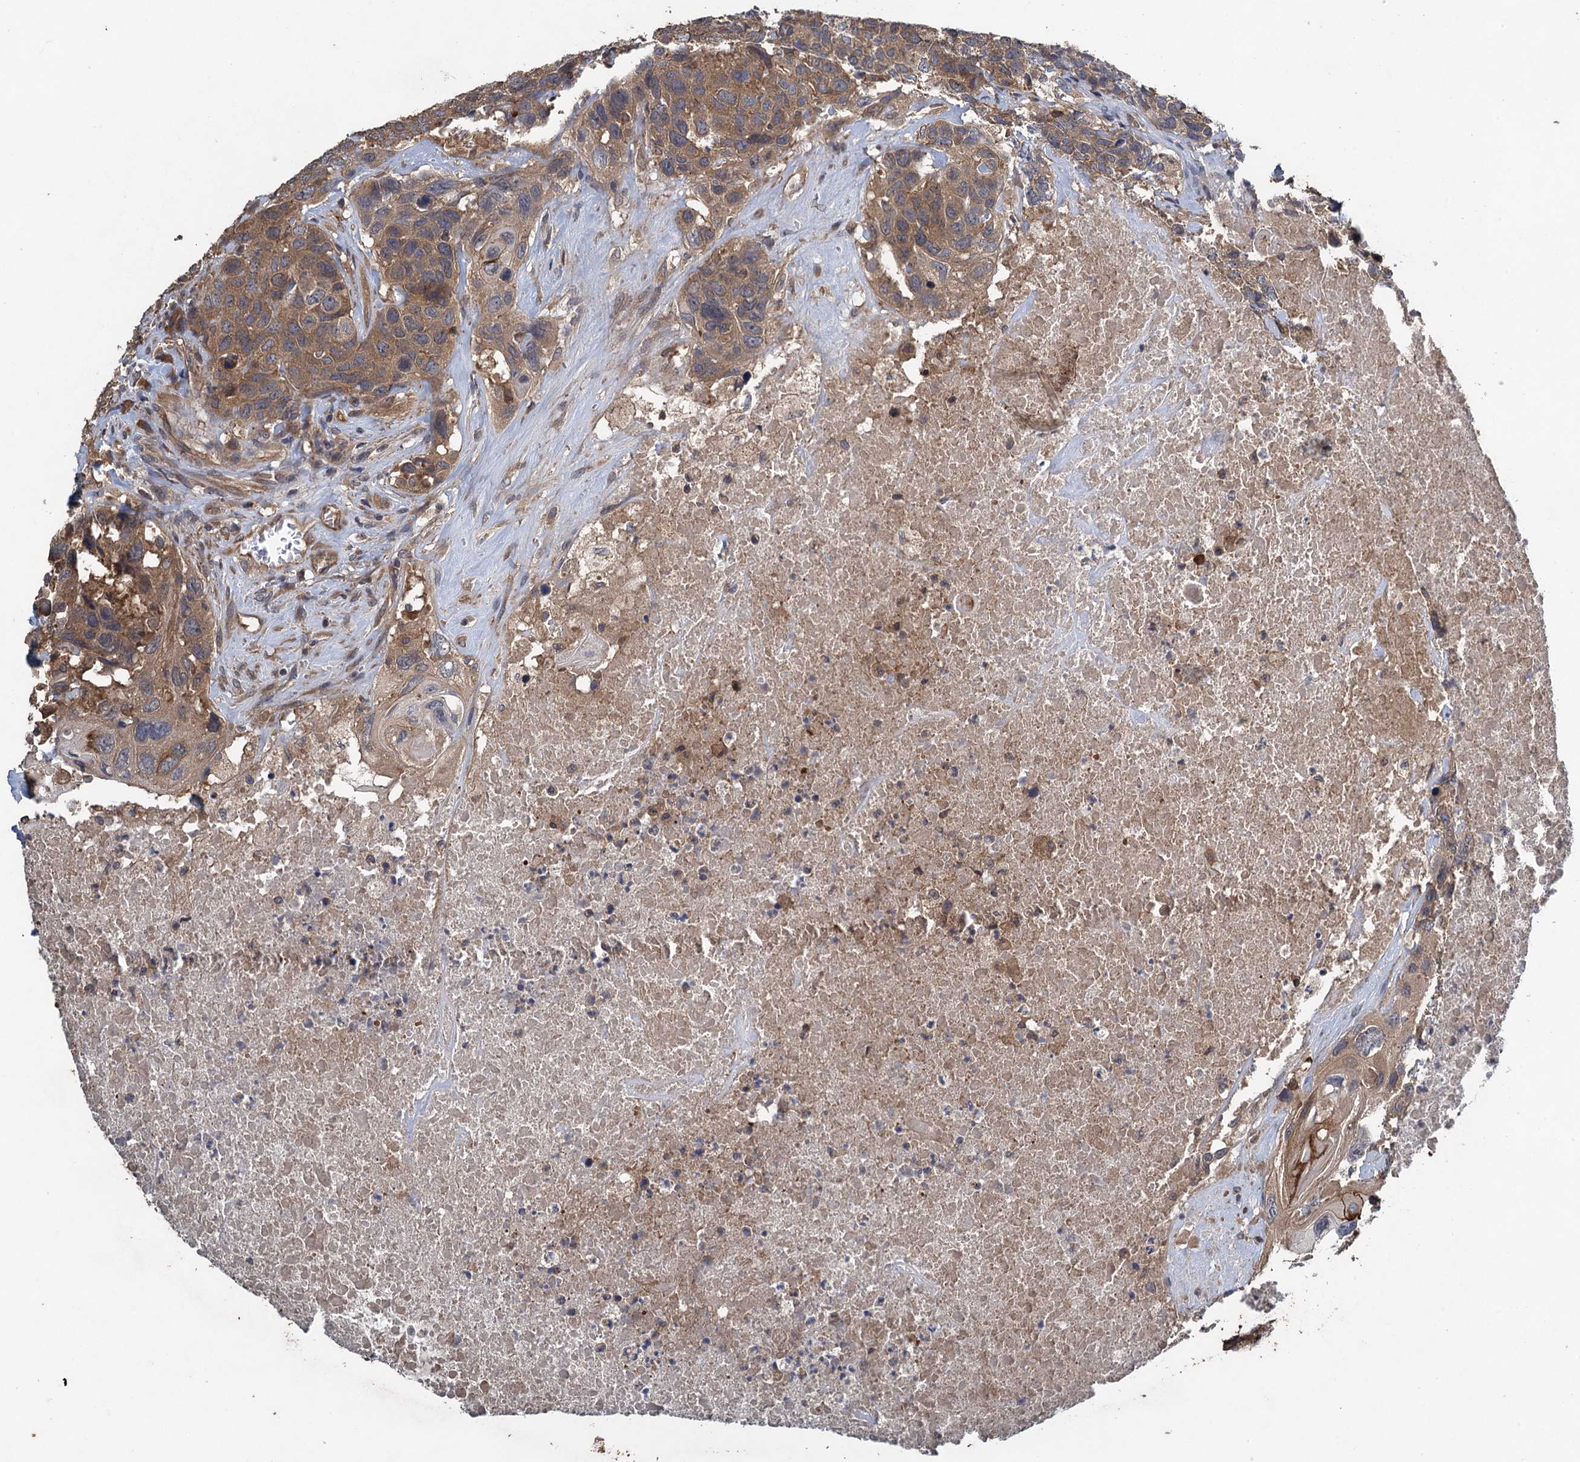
{"staining": {"intensity": "moderate", "quantity": ">75%", "location": "cytoplasmic/membranous"}, "tissue": "head and neck cancer", "cell_type": "Tumor cells", "image_type": "cancer", "snomed": [{"axis": "morphology", "description": "Squamous cell carcinoma, NOS"}, {"axis": "topography", "description": "Head-Neck"}], "caption": "A brown stain highlights moderate cytoplasmic/membranous expression of a protein in squamous cell carcinoma (head and neck) tumor cells.", "gene": "CNTN5", "patient": {"sex": "male", "age": 66}}